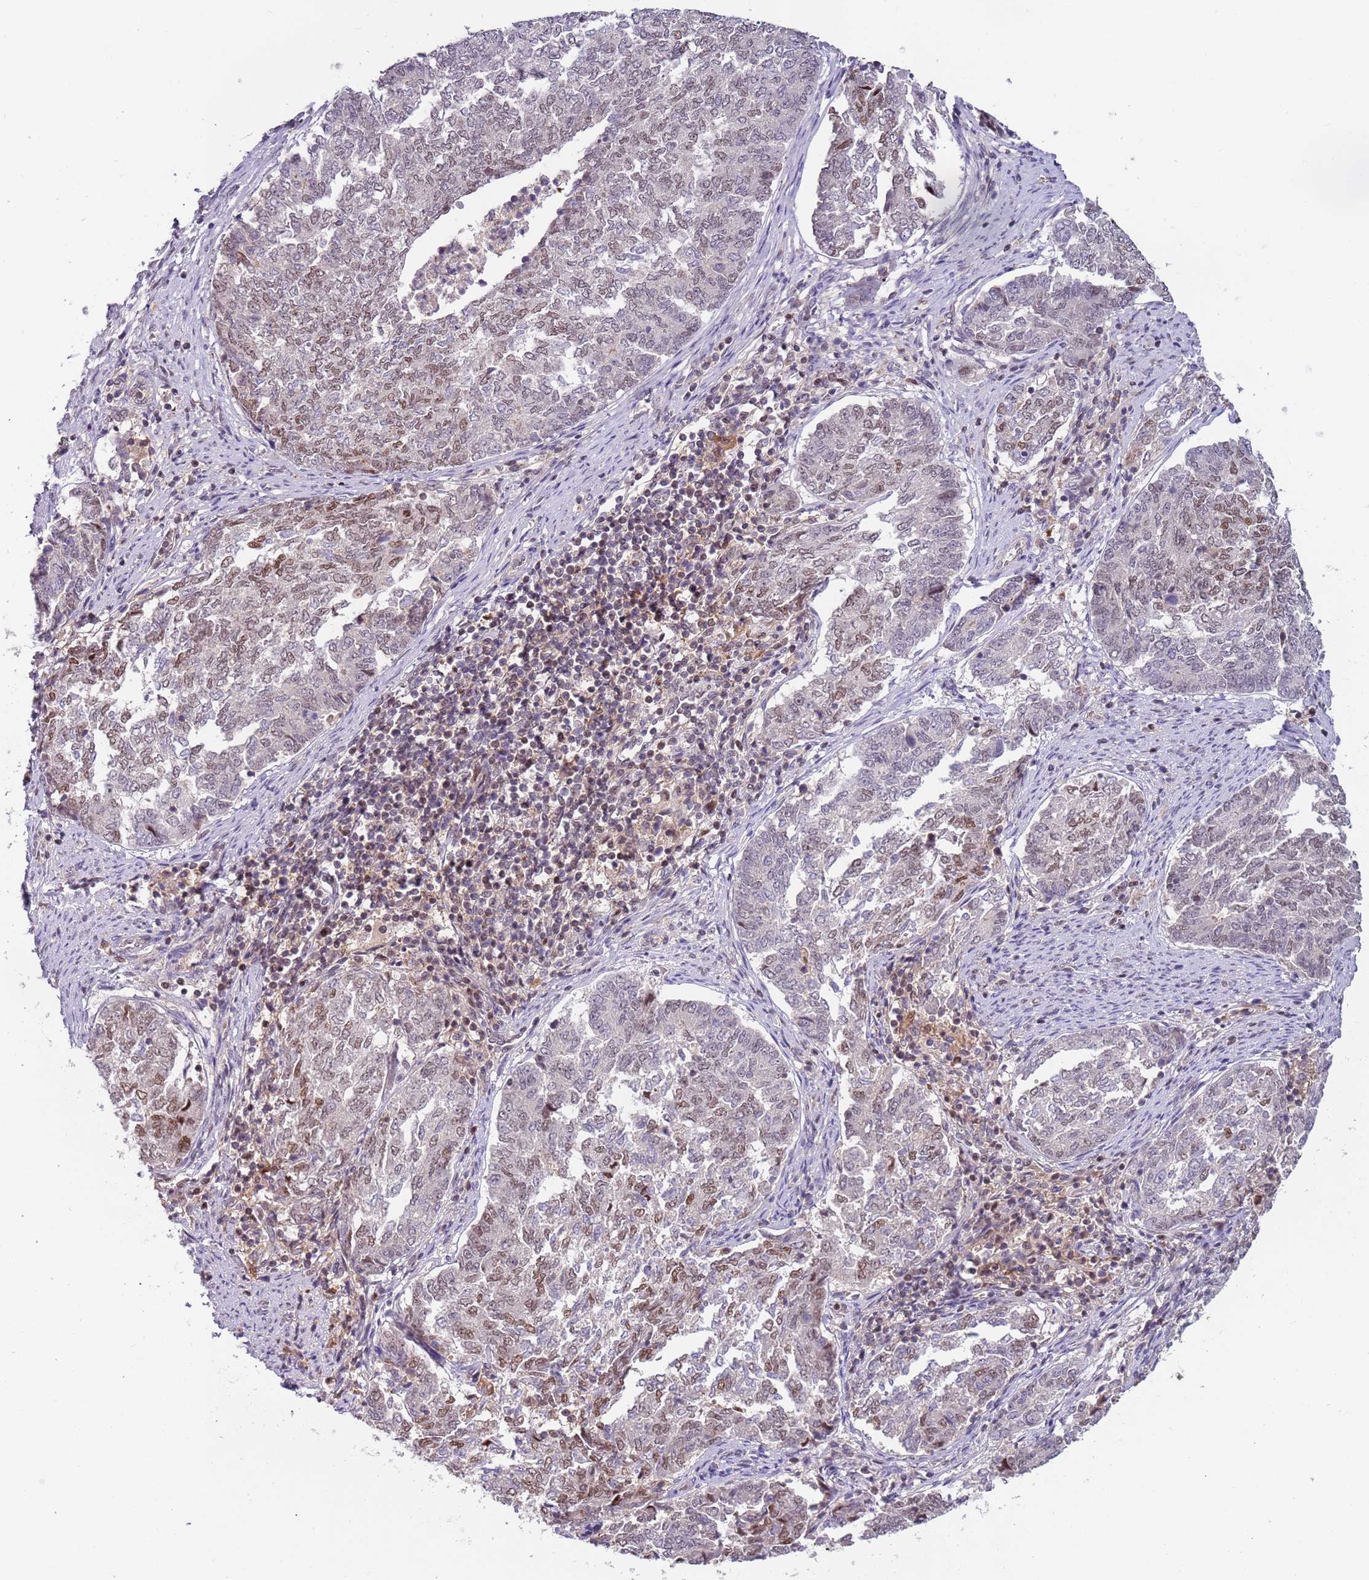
{"staining": {"intensity": "moderate", "quantity": "25%-75%", "location": "nuclear"}, "tissue": "endometrial cancer", "cell_type": "Tumor cells", "image_type": "cancer", "snomed": [{"axis": "morphology", "description": "Adenocarcinoma, NOS"}, {"axis": "topography", "description": "Endometrium"}], "caption": "Tumor cells exhibit medium levels of moderate nuclear staining in approximately 25%-75% of cells in human endometrial cancer (adenocarcinoma).", "gene": "GSTO2", "patient": {"sex": "female", "age": 80}}